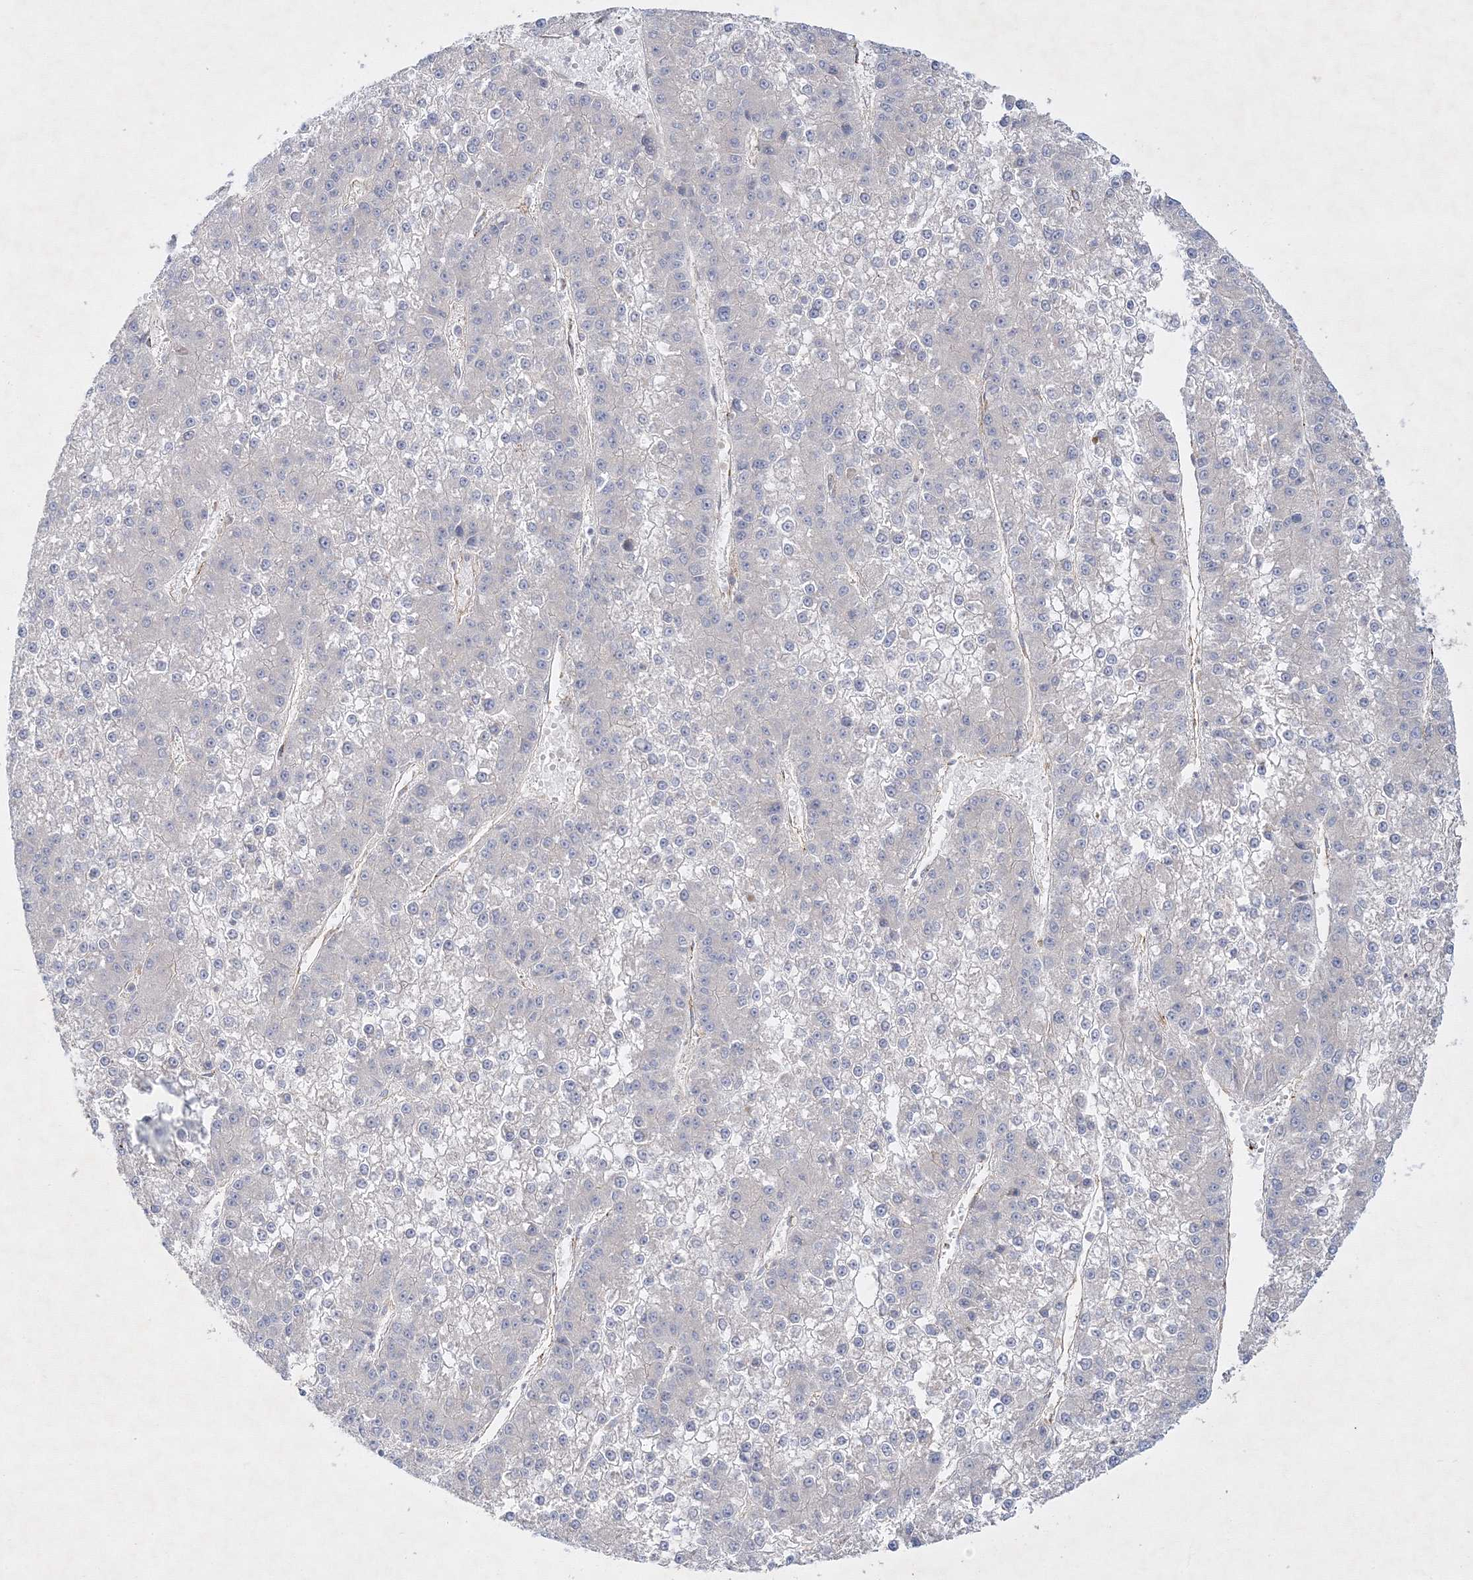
{"staining": {"intensity": "negative", "quantity": "none", "location": "none"}, "tissue": "liver cancer", "cell_type": "Tumor cells", "image_type": "cancer", "snomed": [{"axis": "morphology", "description": "Carcinoma, Hepatocellular, NOS"}, {"axis": "topography", "description": "Liver"}], "caption": "Immunohistochemical staining of human liver cancer (hepatocellular carcinoma) exhibits no significant expression in tumor cells.", "gene": "ZFYVE16", "patient": {"sex": "female", "age": 73}}